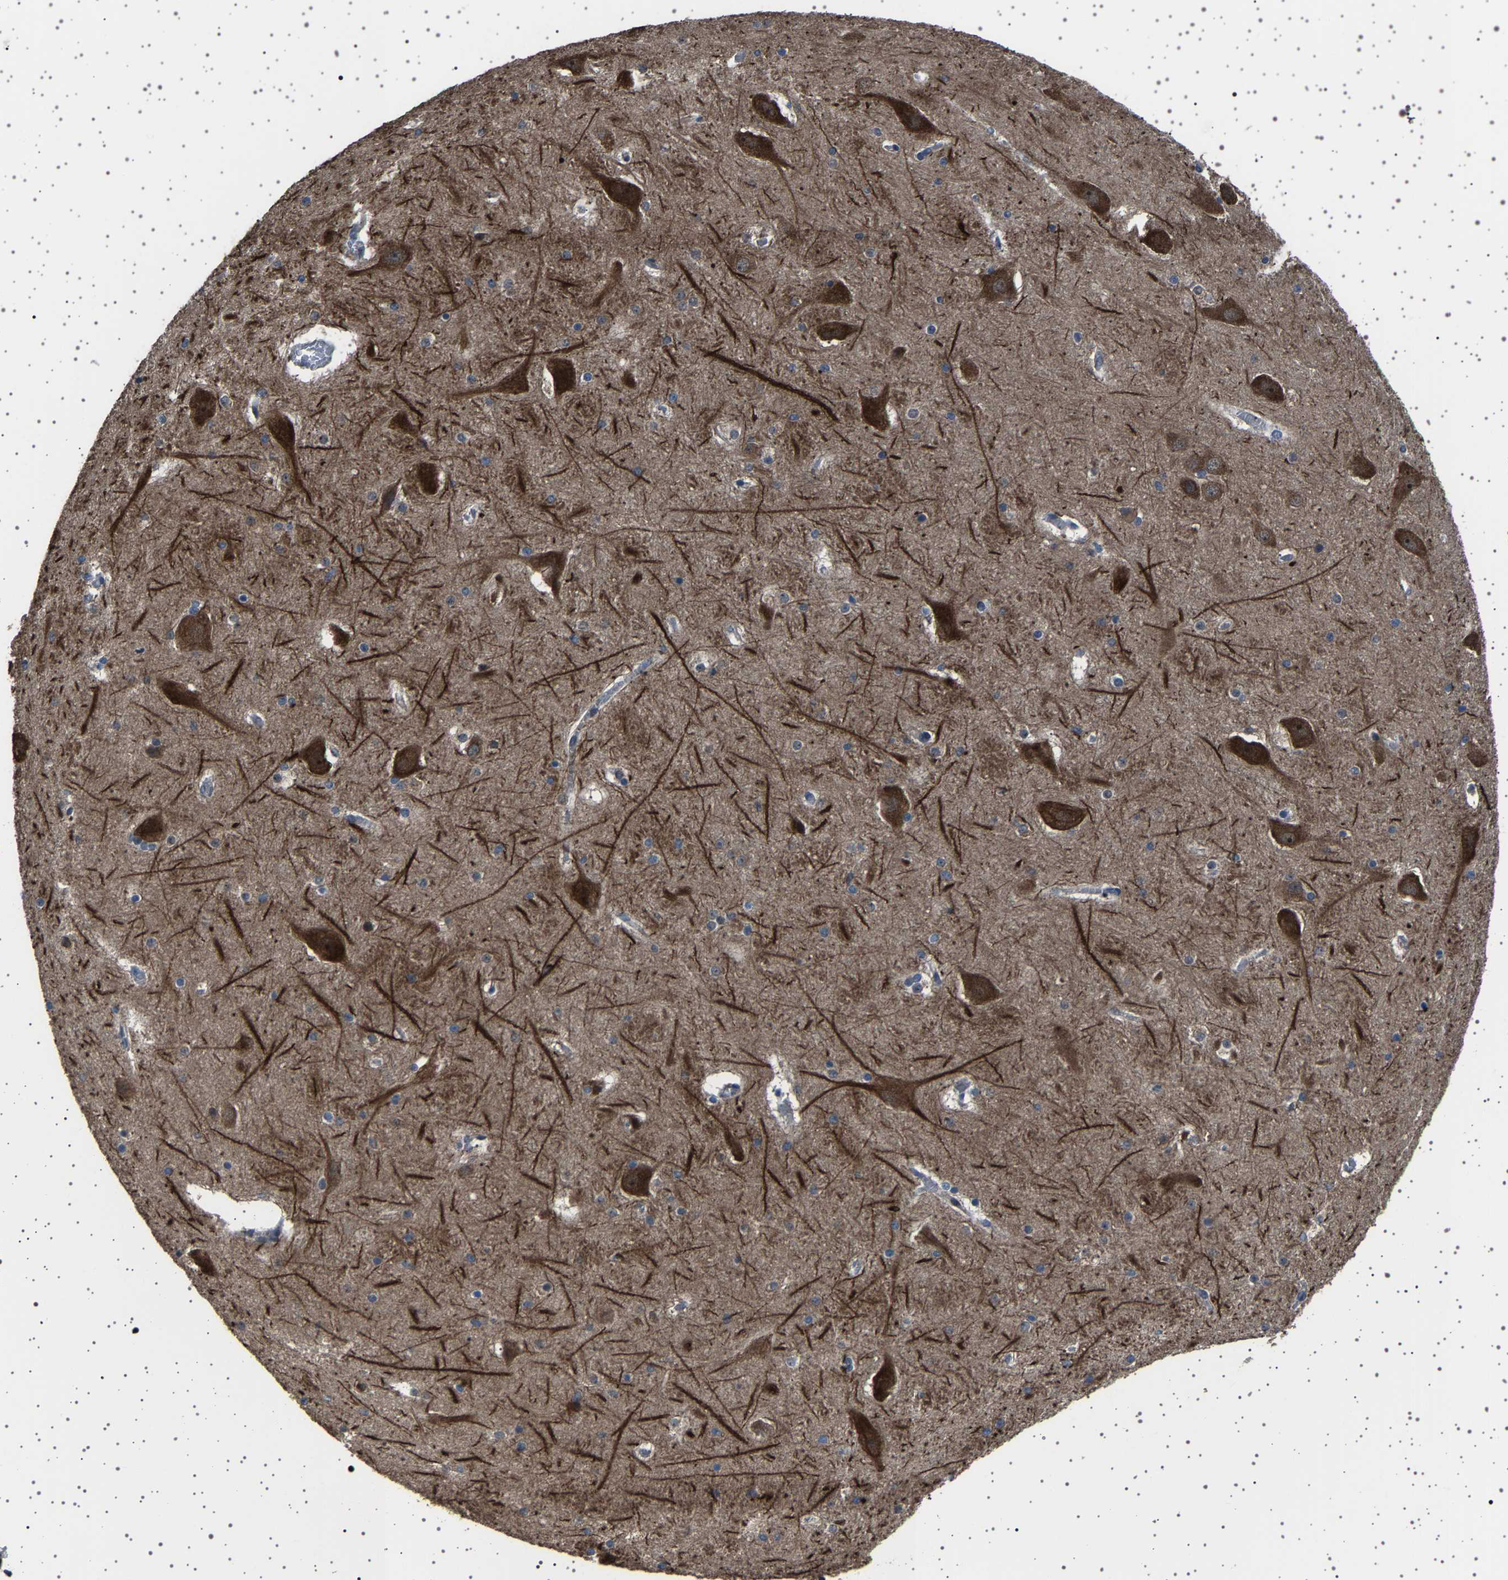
{"staining": {"intensity": "weak", "quantity": "<25%", "location": "cytoplasmic/membranous"}, "tissue": "hippocampus", "cell_type": "Glial cells", "image_type": "normal", "snomed": [{"axis": "morphology", "description": "Normal tissue, NOS"}, {"axis": "topography", "description": "Hippocampus"}], "caption": "Image shows no significant protein staining in glial cells of benign hippocampus. The staining is performed using DAB brown chromogen with nuclei counter-stained in using hematoxylin.", "gene": "NCKAP1", "patient": {"sex": "male", "age": 45}}